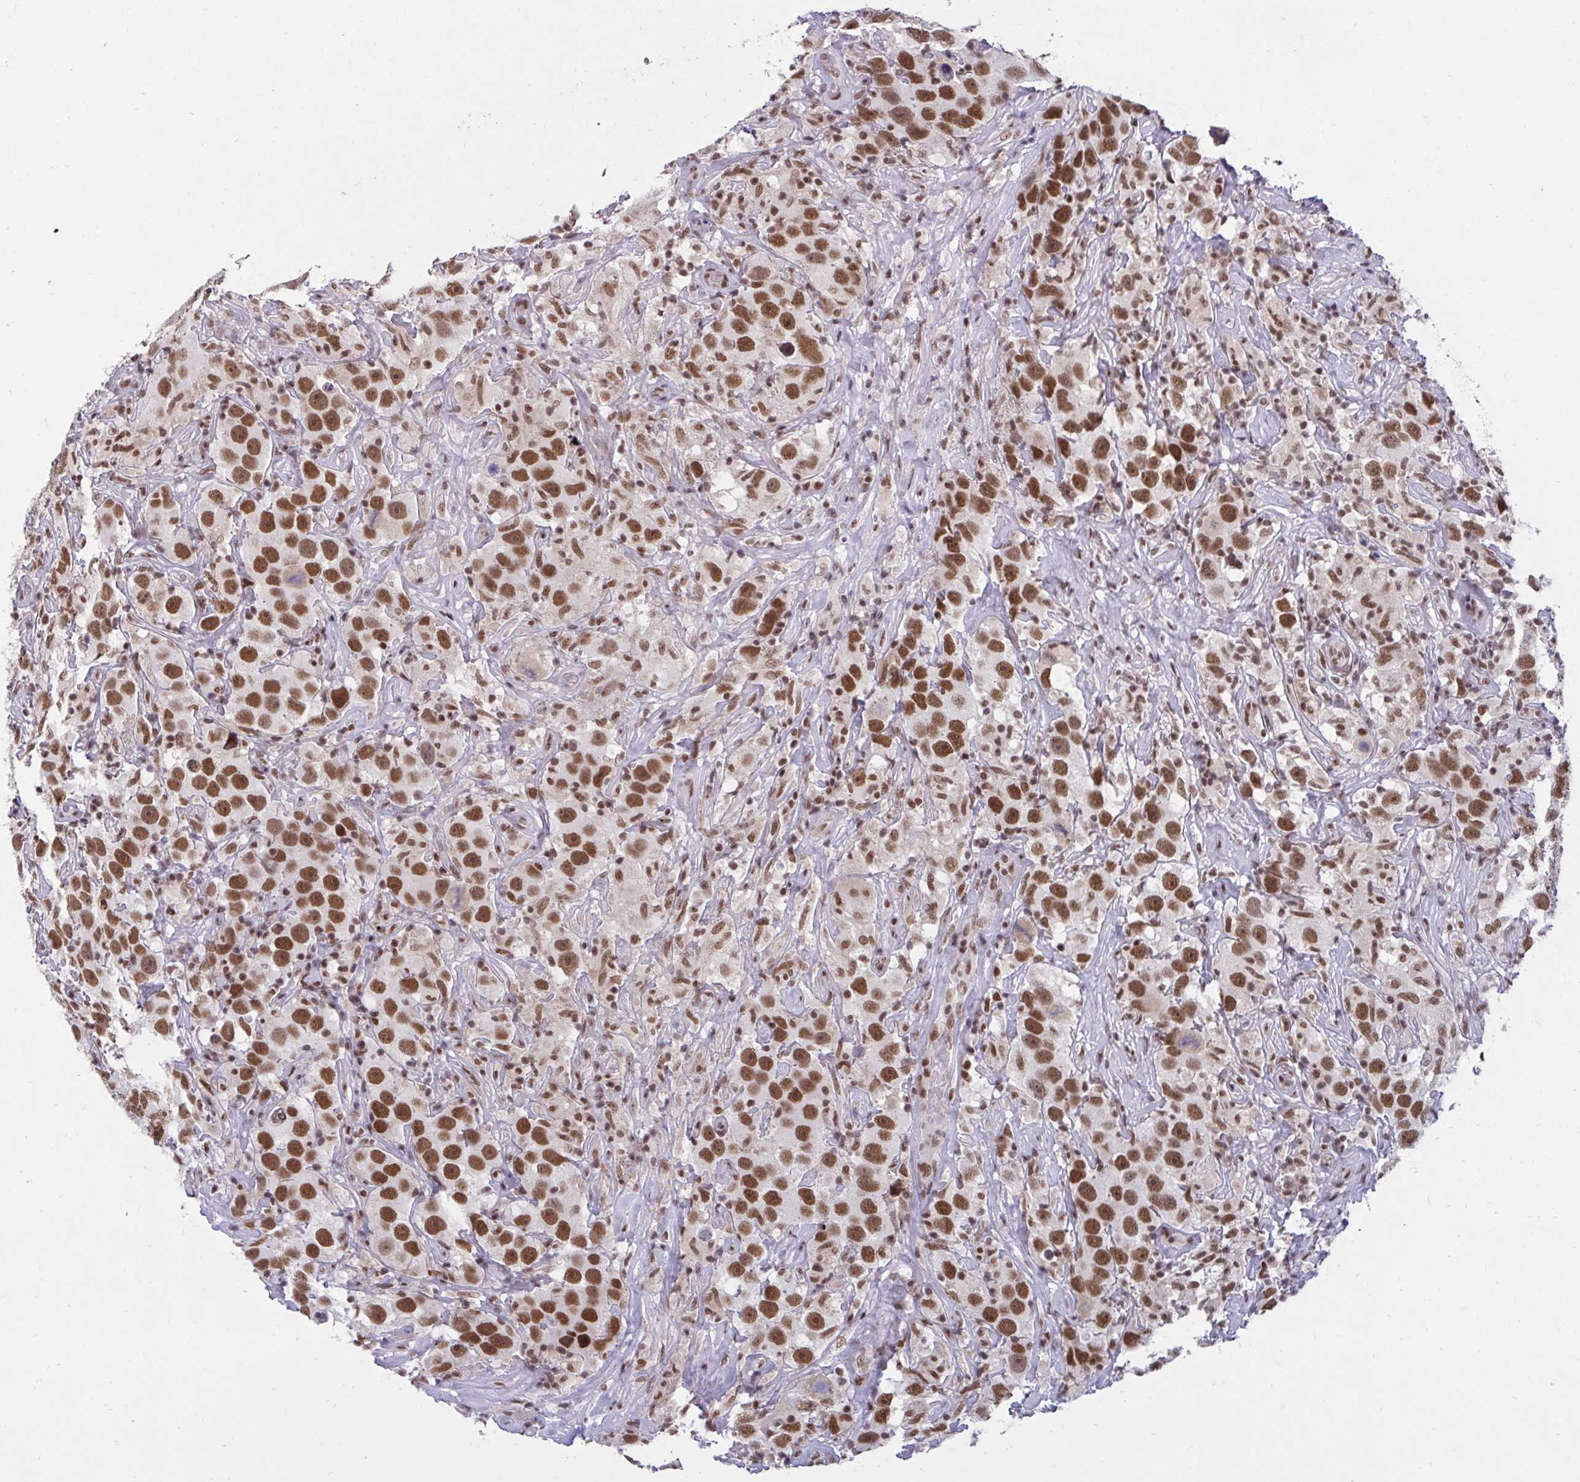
{"staining": {"intensity": "strong", "quantity": ">75%", "location": "nuclear"}, "tissue": "testis cancer", "cell_type": "Tumor cells", "image_type": "cancer", "snomed": [{"axis": "morphology", "description": "Seminoma, NOS"}, {"axis": "topography", "description": "Testis"}], "caption": "There is high levels of strong nuclear positivity in tumor cells of testis cancer, as demonstrated by immunohistochemical staining (brown color).", "gene": "PHF10", "patient": {"sex": "male", "age": 49}}